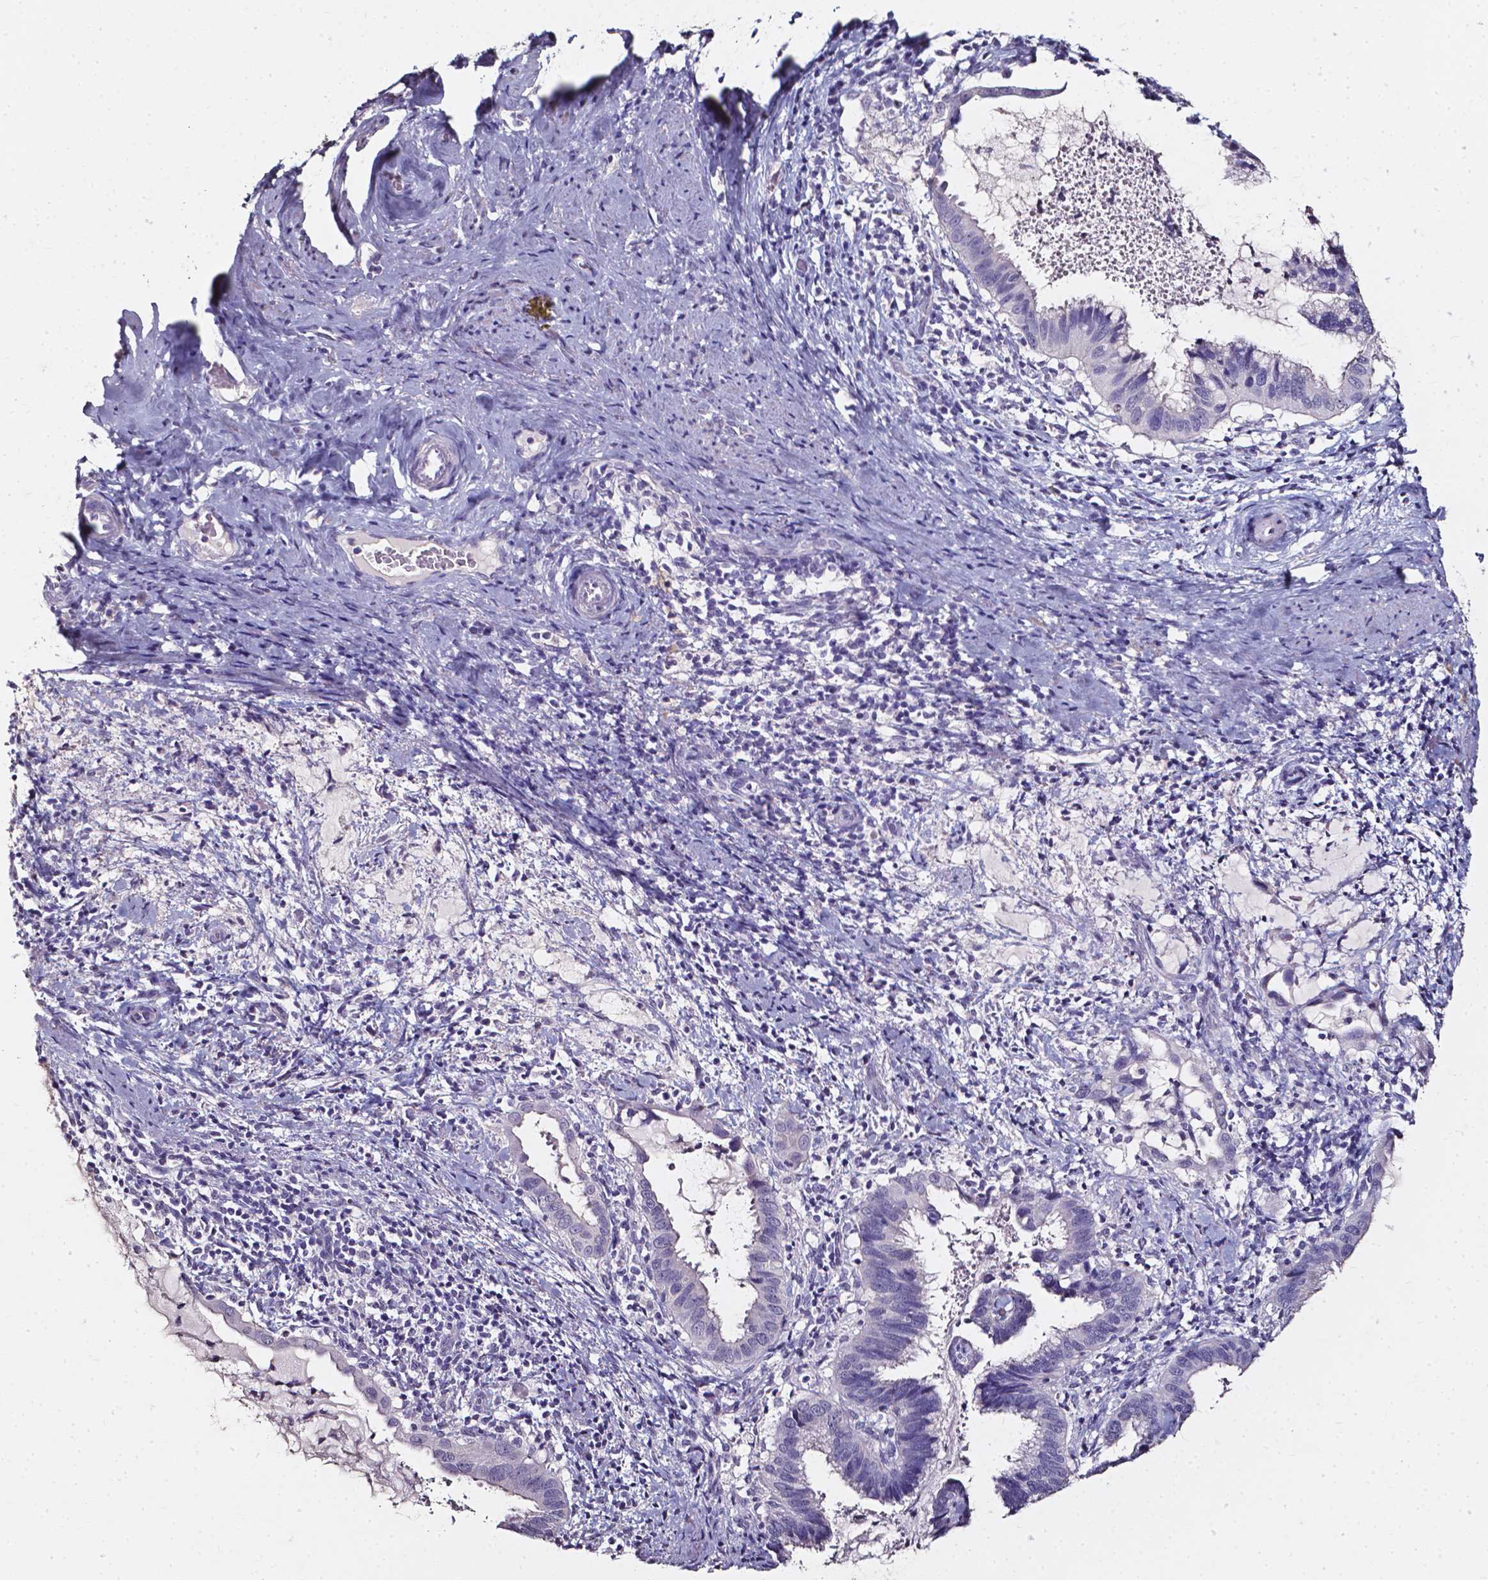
{"staining": {"intensity": "negative", "quantity": "none", "location": "none"}, "tissue": "cervical cancer", "cell_type": "Tumor cells", "image_type": "cancer", "snomed": [{"axis": "morphology", "description": "Adenocarcinoma, NOS"}, {"axis": "topography", "description": "Cervix"}], "caption": "Cervical adenocarcinoma was stained to show a protein in brown. There is no significant positivity in tumor cells.", "gene": "AKR1B10", "patient": {"sex": "female", "age": 56}}